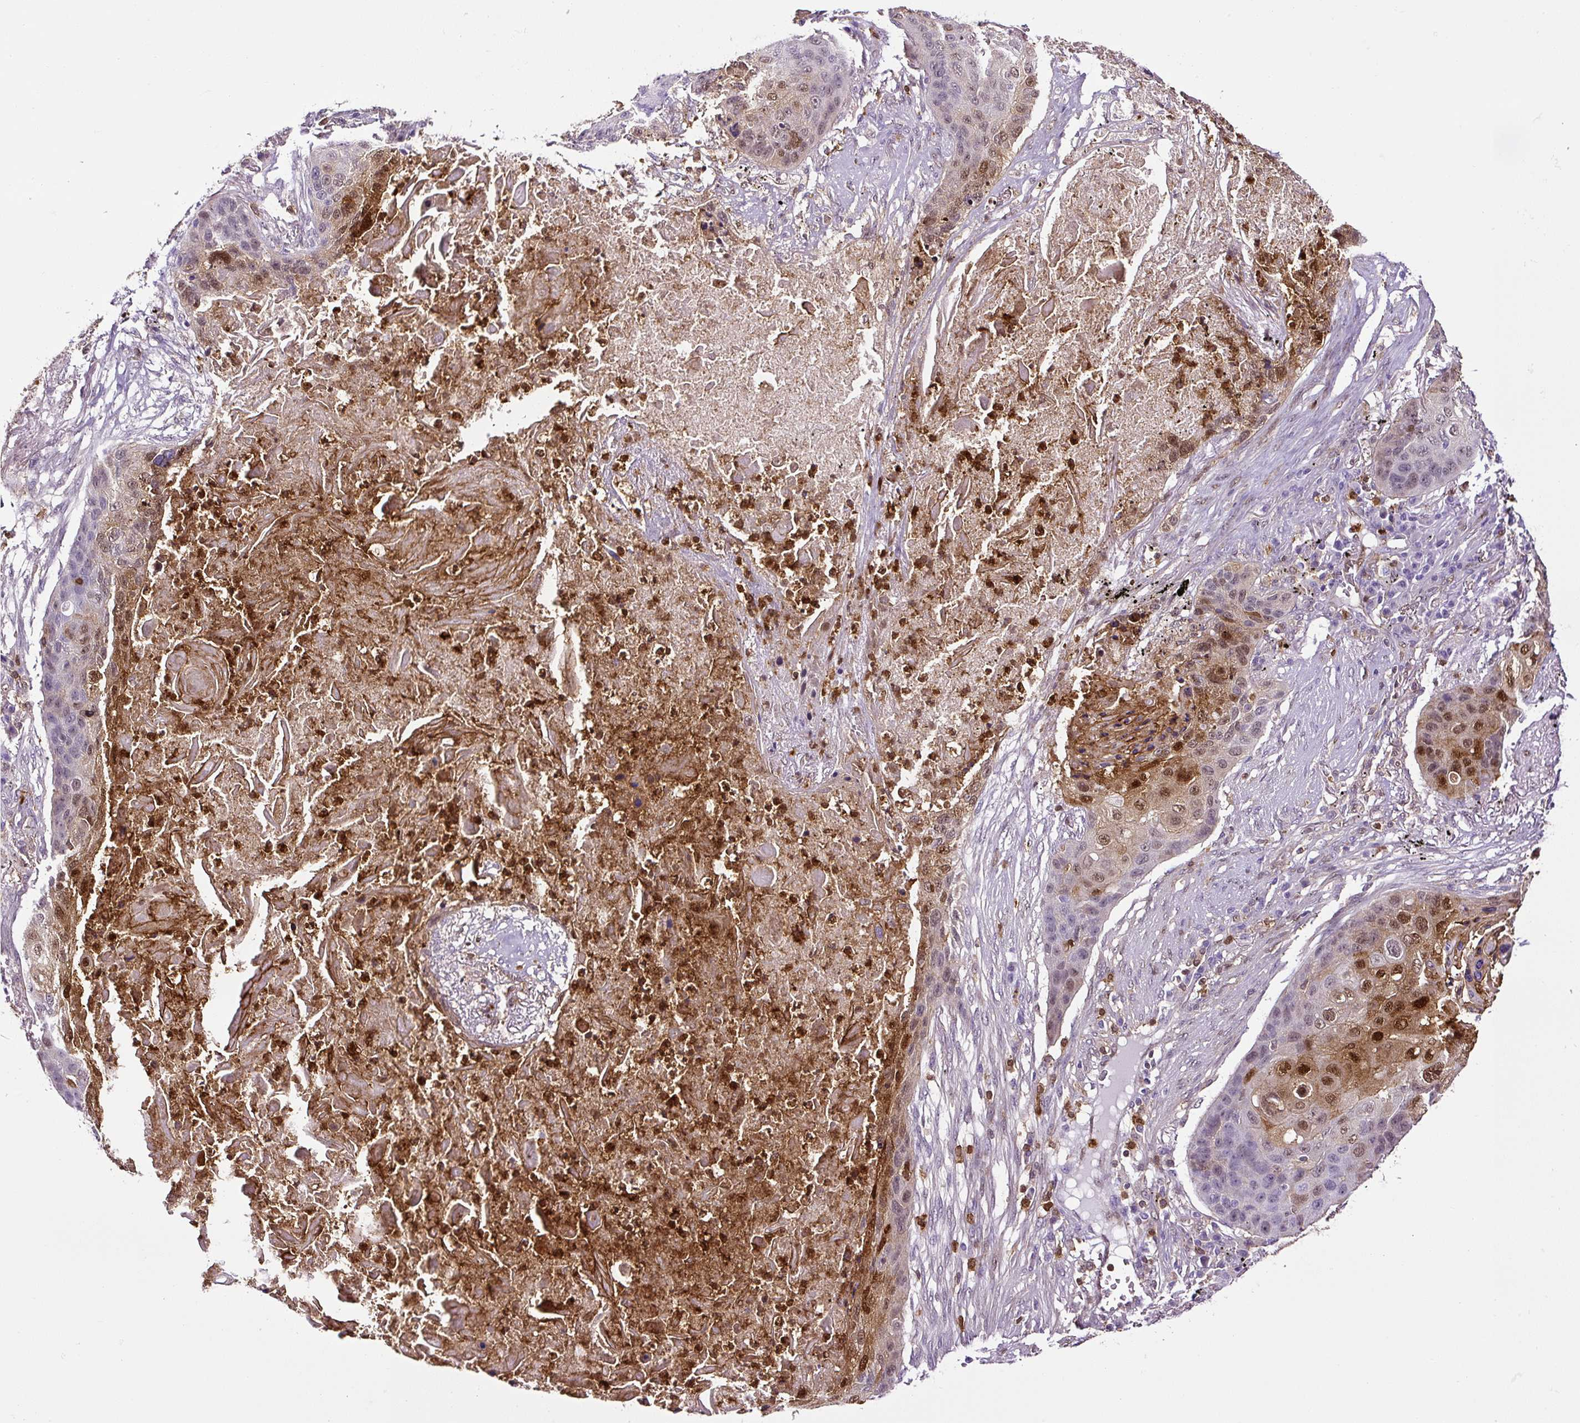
{"staining": {"intensity": "moderate", "quantity": "25%-75%", "location": "nuclear"}, "tissue": "lung cancer", "cell_type": "Tumor cells", "image_type": "cancer", "snomed": [{"axis": "morphology", "description": "Squamous cell carcinoma, NOS"}, {"axis": "topography", "description": "Lung"}], "caption": "Moderate nuclear protein positivity is appreciated in about 25%-75% of tumor cells in squamous cell carcinoma (lung). The staining is performed using DAB brown chromogen to label protein expression. The nuclei are counter-stained blue using hematoxylin.", "gene": "ANXA1", "patient": {"sex": "female", "age": 63}}